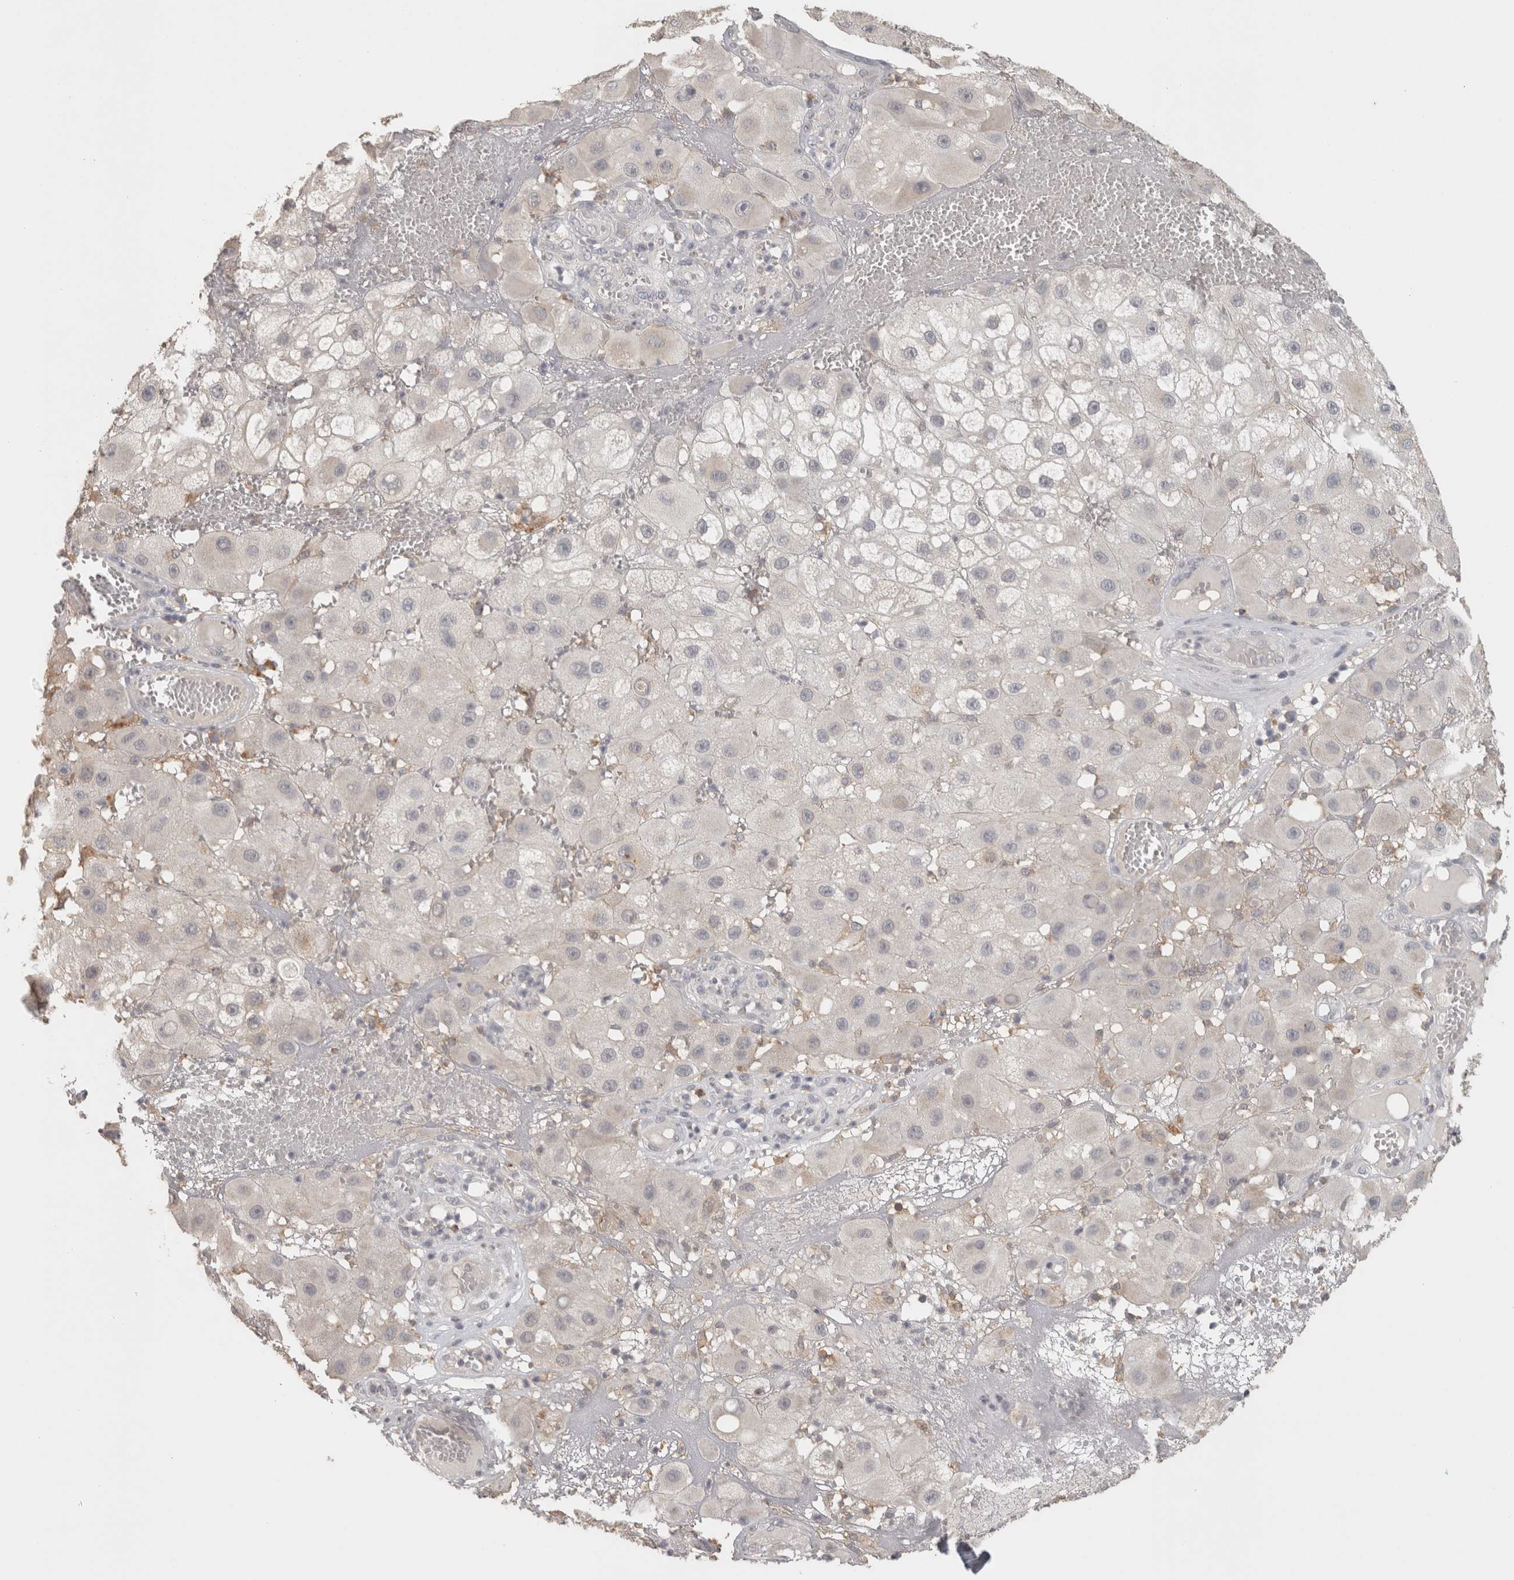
{"staining": {"intensity": "negative", "quantity": "none", "location": "none"}, "tissue": "melanoma", "cell_type": "Tumor cells", "image_type": "cancer", "snomed": [{"axis": "morphology", "description": "Malignant melanoma, NOS"}, {"axis": "topography", "description": "Skin"}], "caption": "Tumor cells are negative for brown protein staining in malignant melanoma.", "gene": "HAVCR2", "patient": {"sex": "female", "age": 81}}